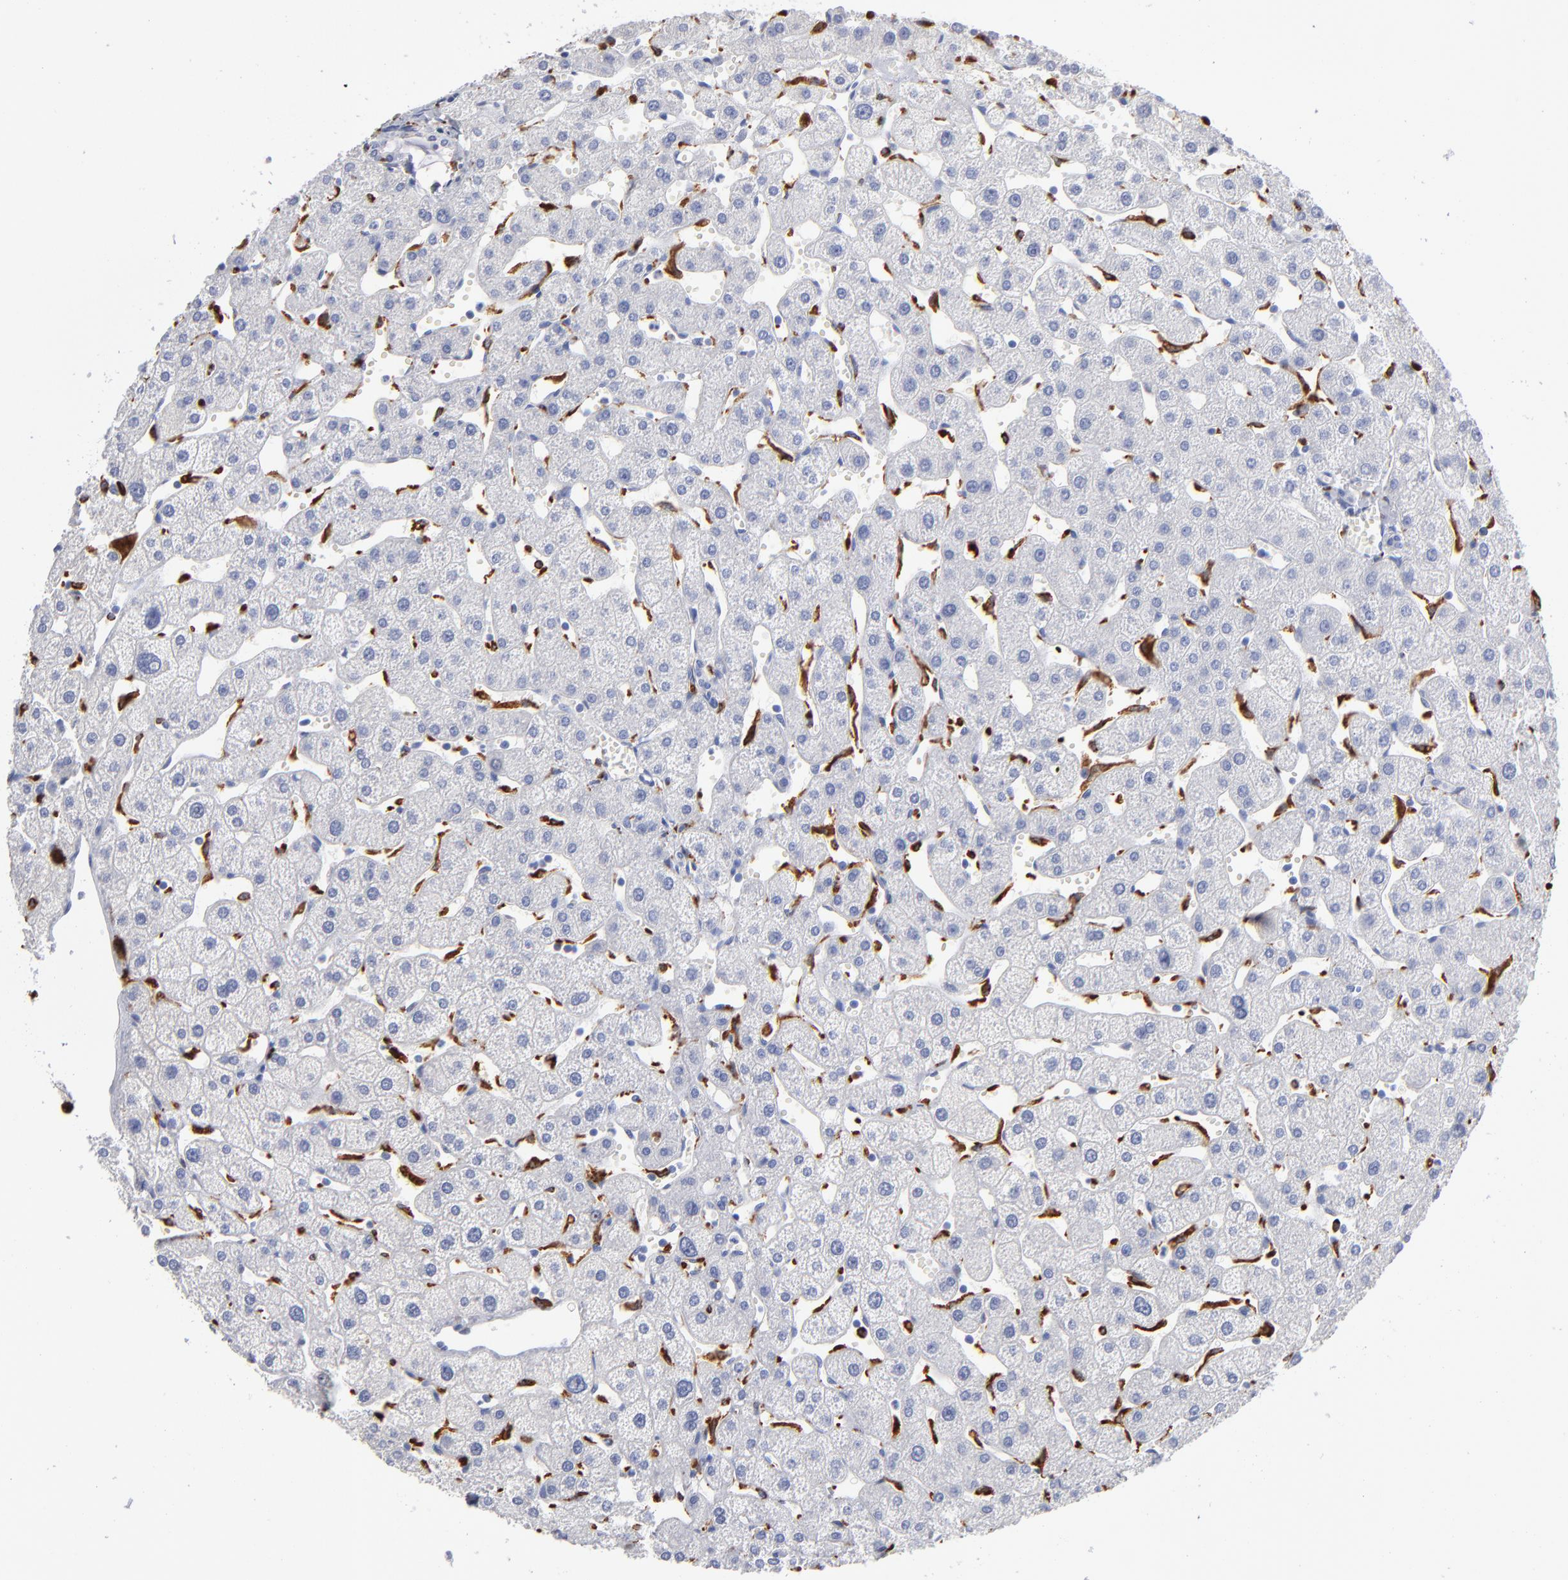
{"staining": {"intensity": "negative", "quantity": "none", "location": "none"}, "tissue": "liver", "cell_type": "Cholangiocytes", "image_type": "normal", "snomed": [{"axis": "morphology", "description": "Normal tissue, NOS"}, {"axis": "topography", "description": "Liver"}], "caption": "The image exhibits no significant positivity in cholangiocytes of liver. (Immunohistochemistry (ihc), brightfield microscopy, high magnification).", "gene": "CD180", "patient": {"sex": "male", "age": 67}}